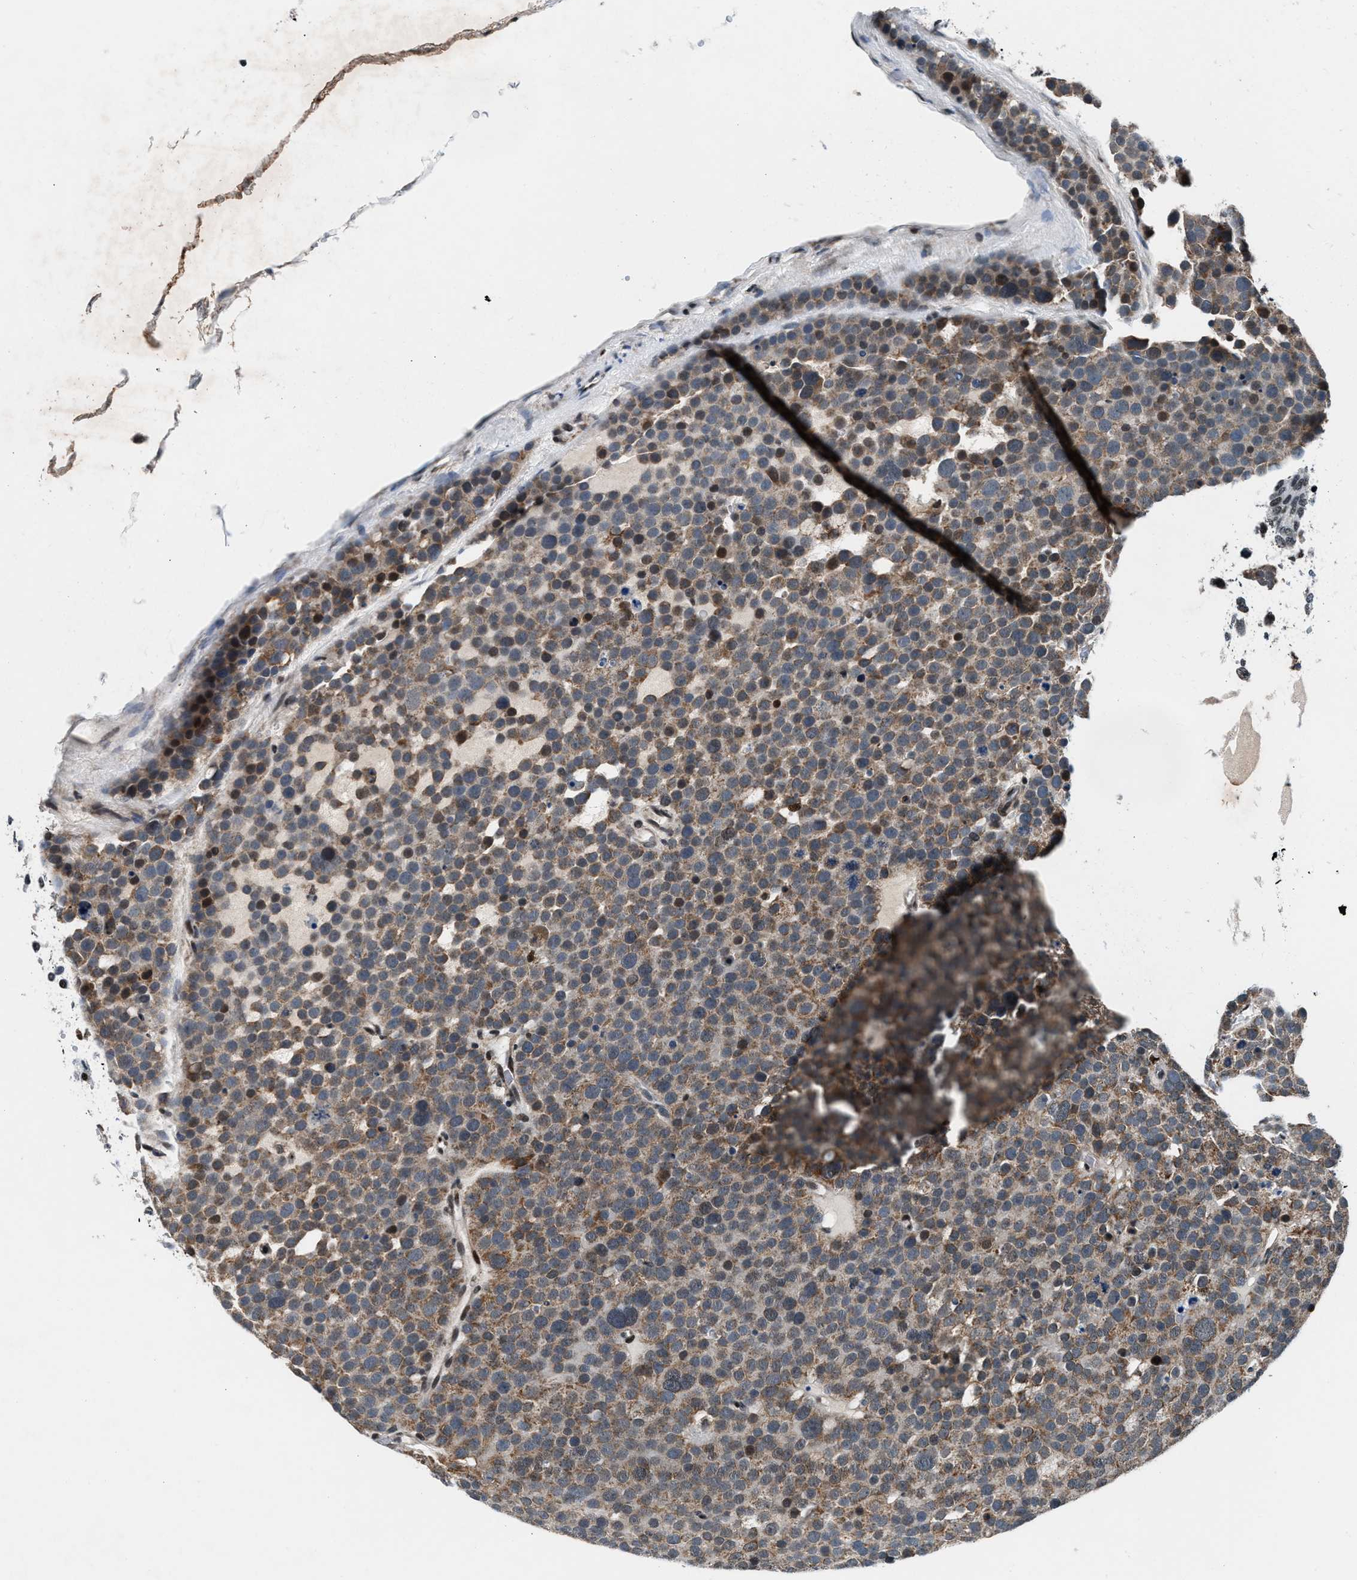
{"staining": {"intensity": "weak", "quantity": ">75%", "location": "cytoplasmic/membranous"}, "tissue": "testis cancer", "cell_type": "Tumor cells", "image_type": "cancer", "snomed": [{"axis": "morphology", "description": "Seminoma, NOS"}, {"axis": "topography", "description": "Testis"}], "caption": "Brown immunohistochemical staining in human testis seminoma shows weak cytoplasmic/membranous expression in about >75% of tumor cells. (DAB (3,3'-diaminobenzidine) IHC, brown staining for protein, blue staining for nuclei).", "gene": "PRRC2B", "patient": {"sex": "male", "age": 71}}